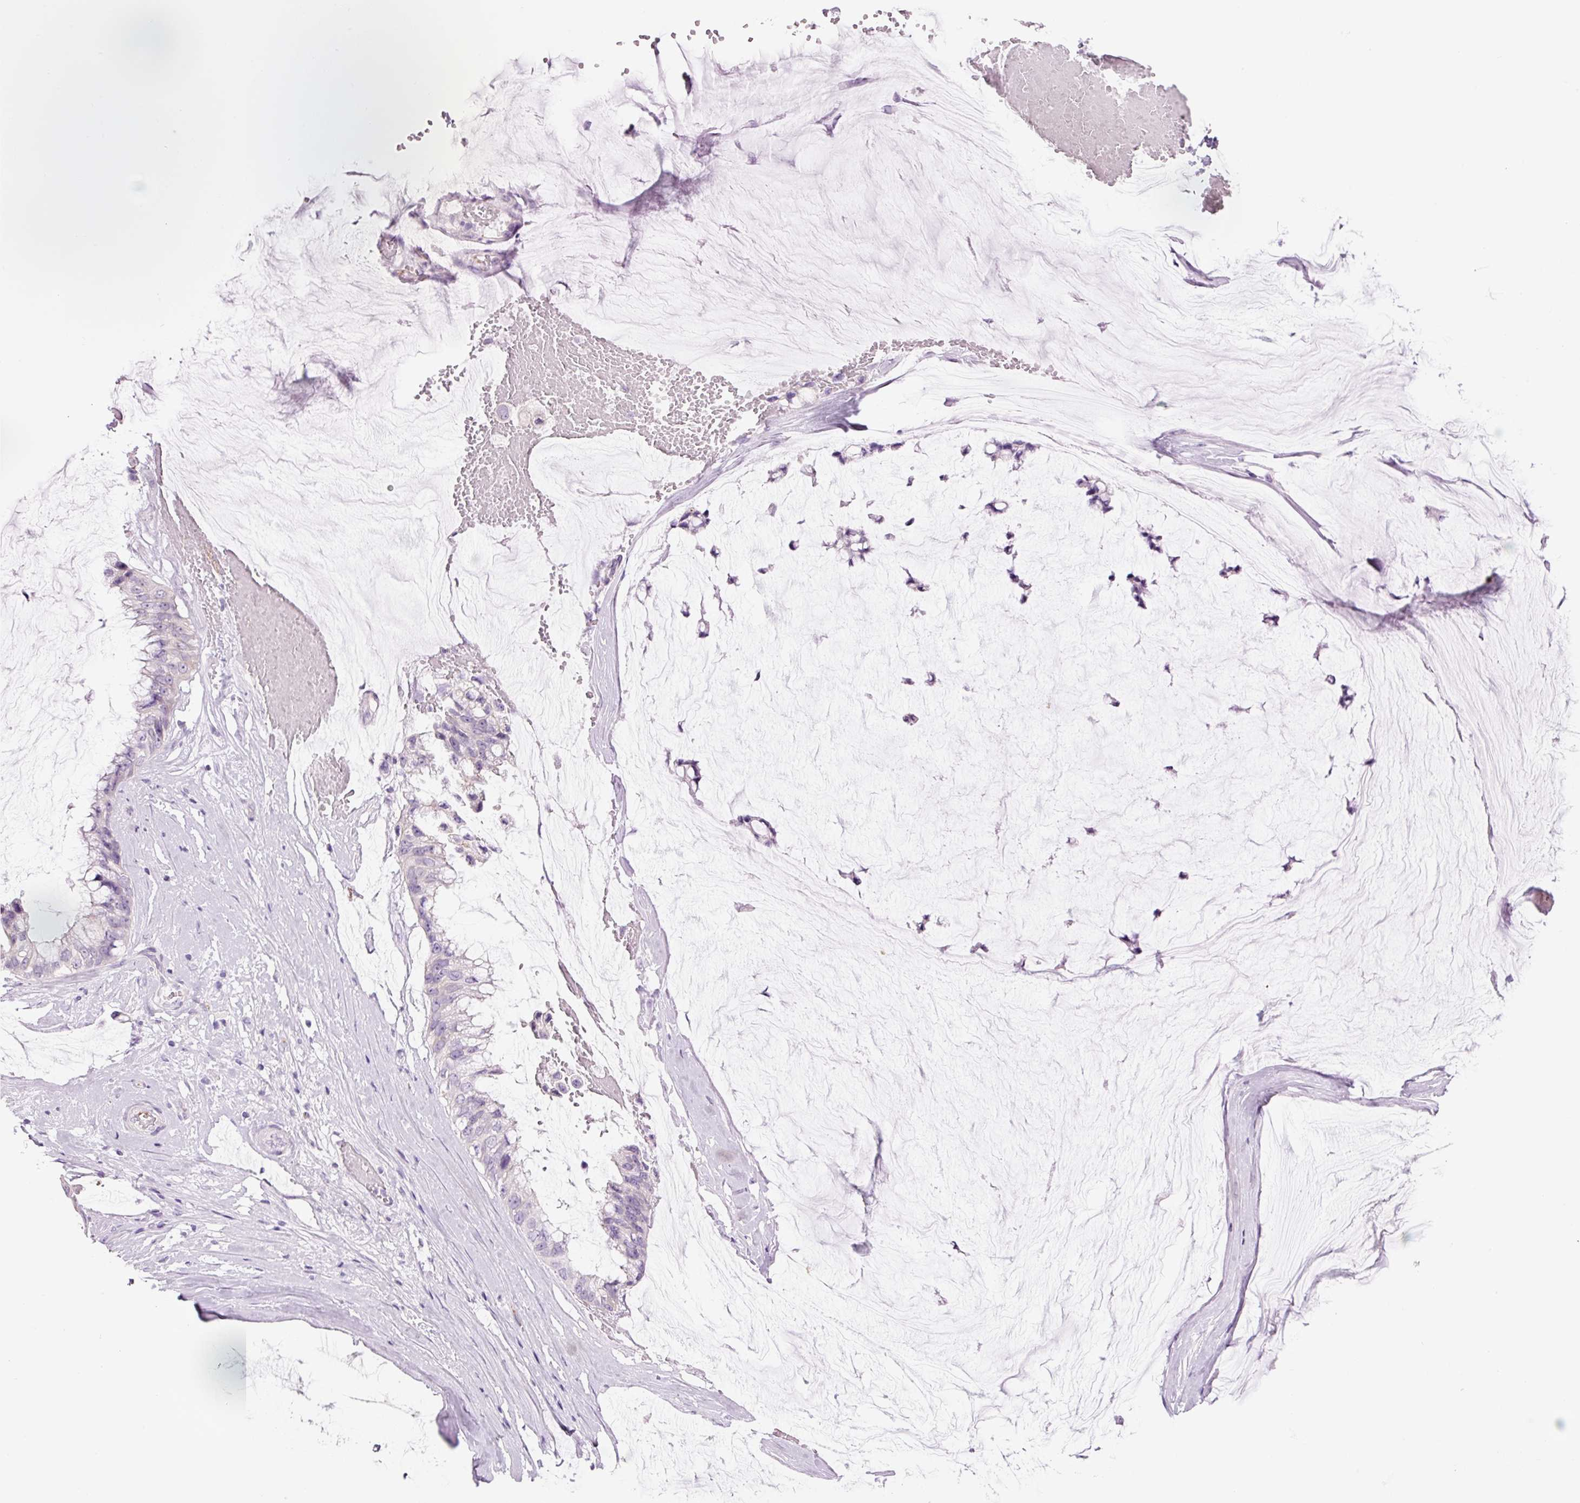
{"staining": {"intensity": "negative", "quantity": "none", "location": "none"}, "tissue": "ovarian cancer", "cell_type": "Tumor cells", "image_type": "cancer", "snomed": [{"axis": "morphology", "description": "Cystadenocarcinoma, mucinous, NOS"}, {"axis": "topography", "description": "Ovary"}], "caption": "IHC image of neoplastic tissue: human ovarian cancer (mucinous cystadenocarcinoma) stained with DAB (3,3'-diaminobenzidine) exhibits no significant protein positivity in tumor cells.", "gene": "HSPA4L", "patient": {"sex": "female", "age": 39}}